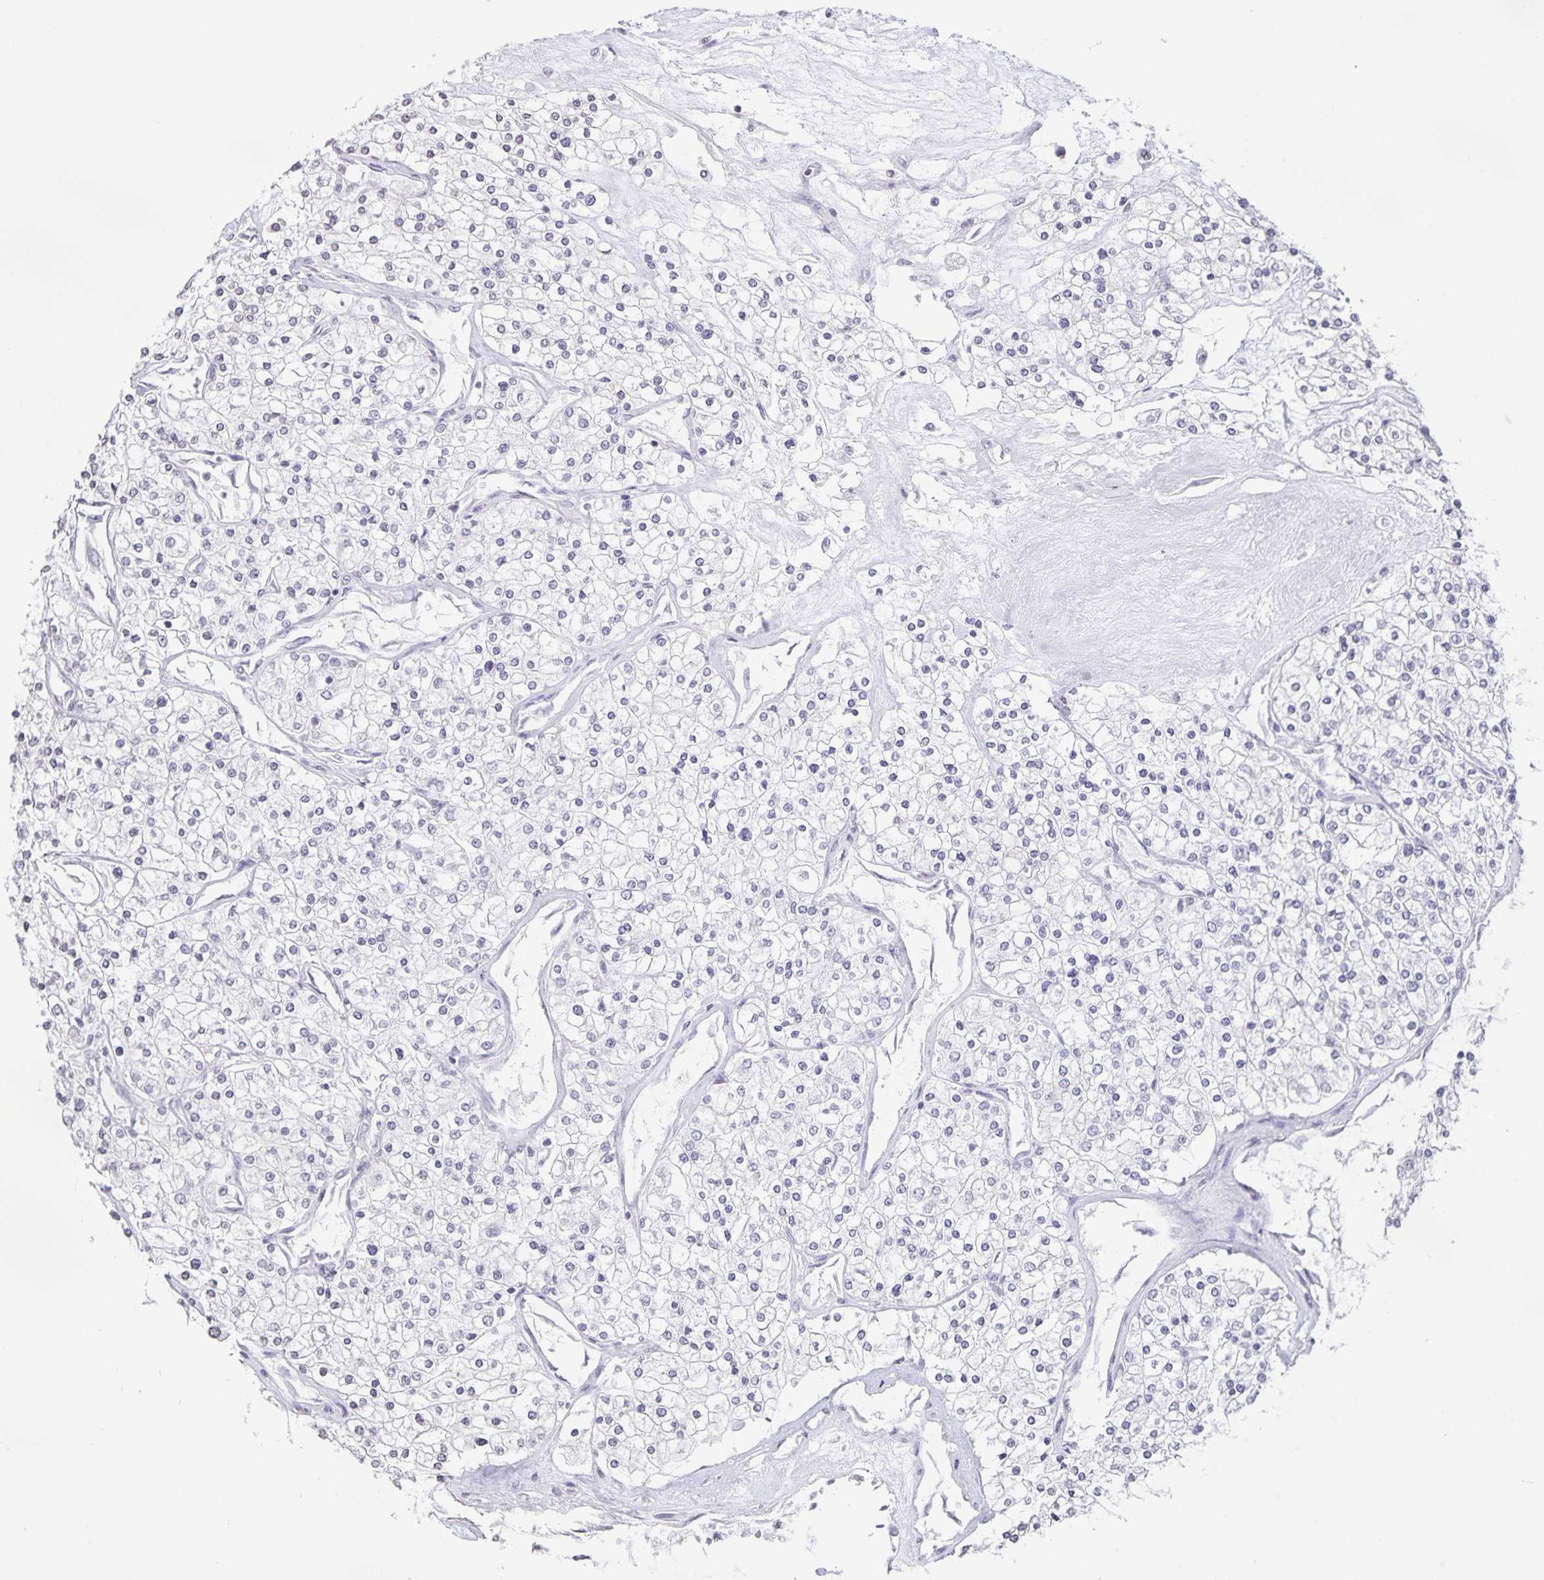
{"staining": {"intensity": "negative", "quantity": "none", "location": "none"}, "tissue": "renal cancer", "cell_type": "Tumor cells", "image_type": "cancer", "snomed": [{"axis": "morphology", "description": "Adenocarcinoma, NOS"}, {"axis": "topography", "description": "Kidney"}], "caption": "An image of renal cancer stained for a protein shows no brown staining in tumor cells.", "gene": "AQP4", "patient": {"sex": "male", "age": 80}}